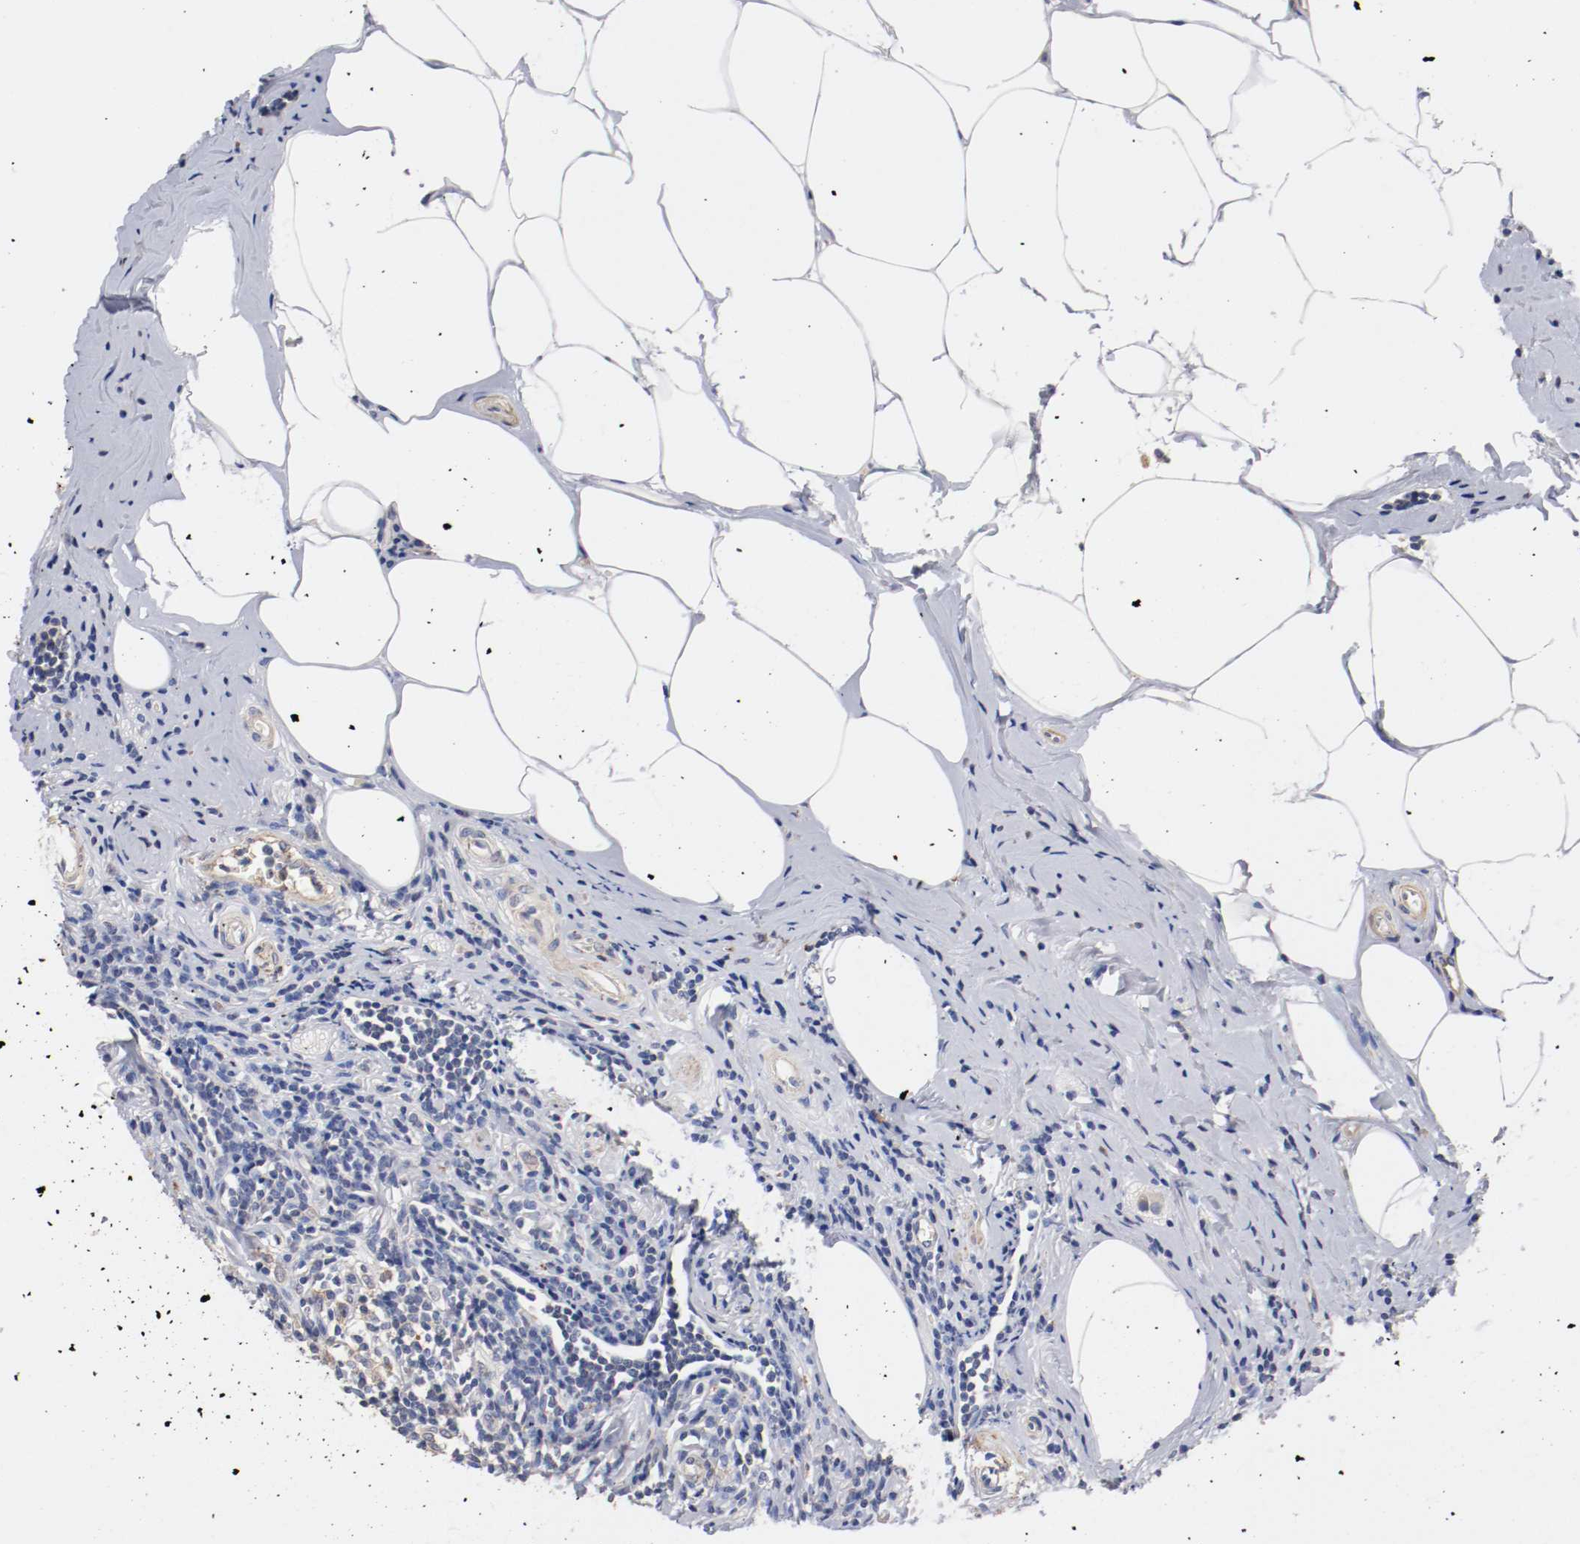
{"staining": {"intensity": "weak", "quantity": "<25%", "location": "cytoplasmic/membranous"}, "tissue": "appendix", "cell_type": "Glandular cells", "image_type": "normal", "snomed": [{"axis": "morphology", "description": "Normal tissue, NOS"}, {"axis": "topography", "description": "Appendix"}], "caption": "DAB immunohistochemical staining of normal appendix demonstrates no significant expression in glandular cells.", "gene": "SEMA5A", "patient": {"sex": "female", "age": 50}}